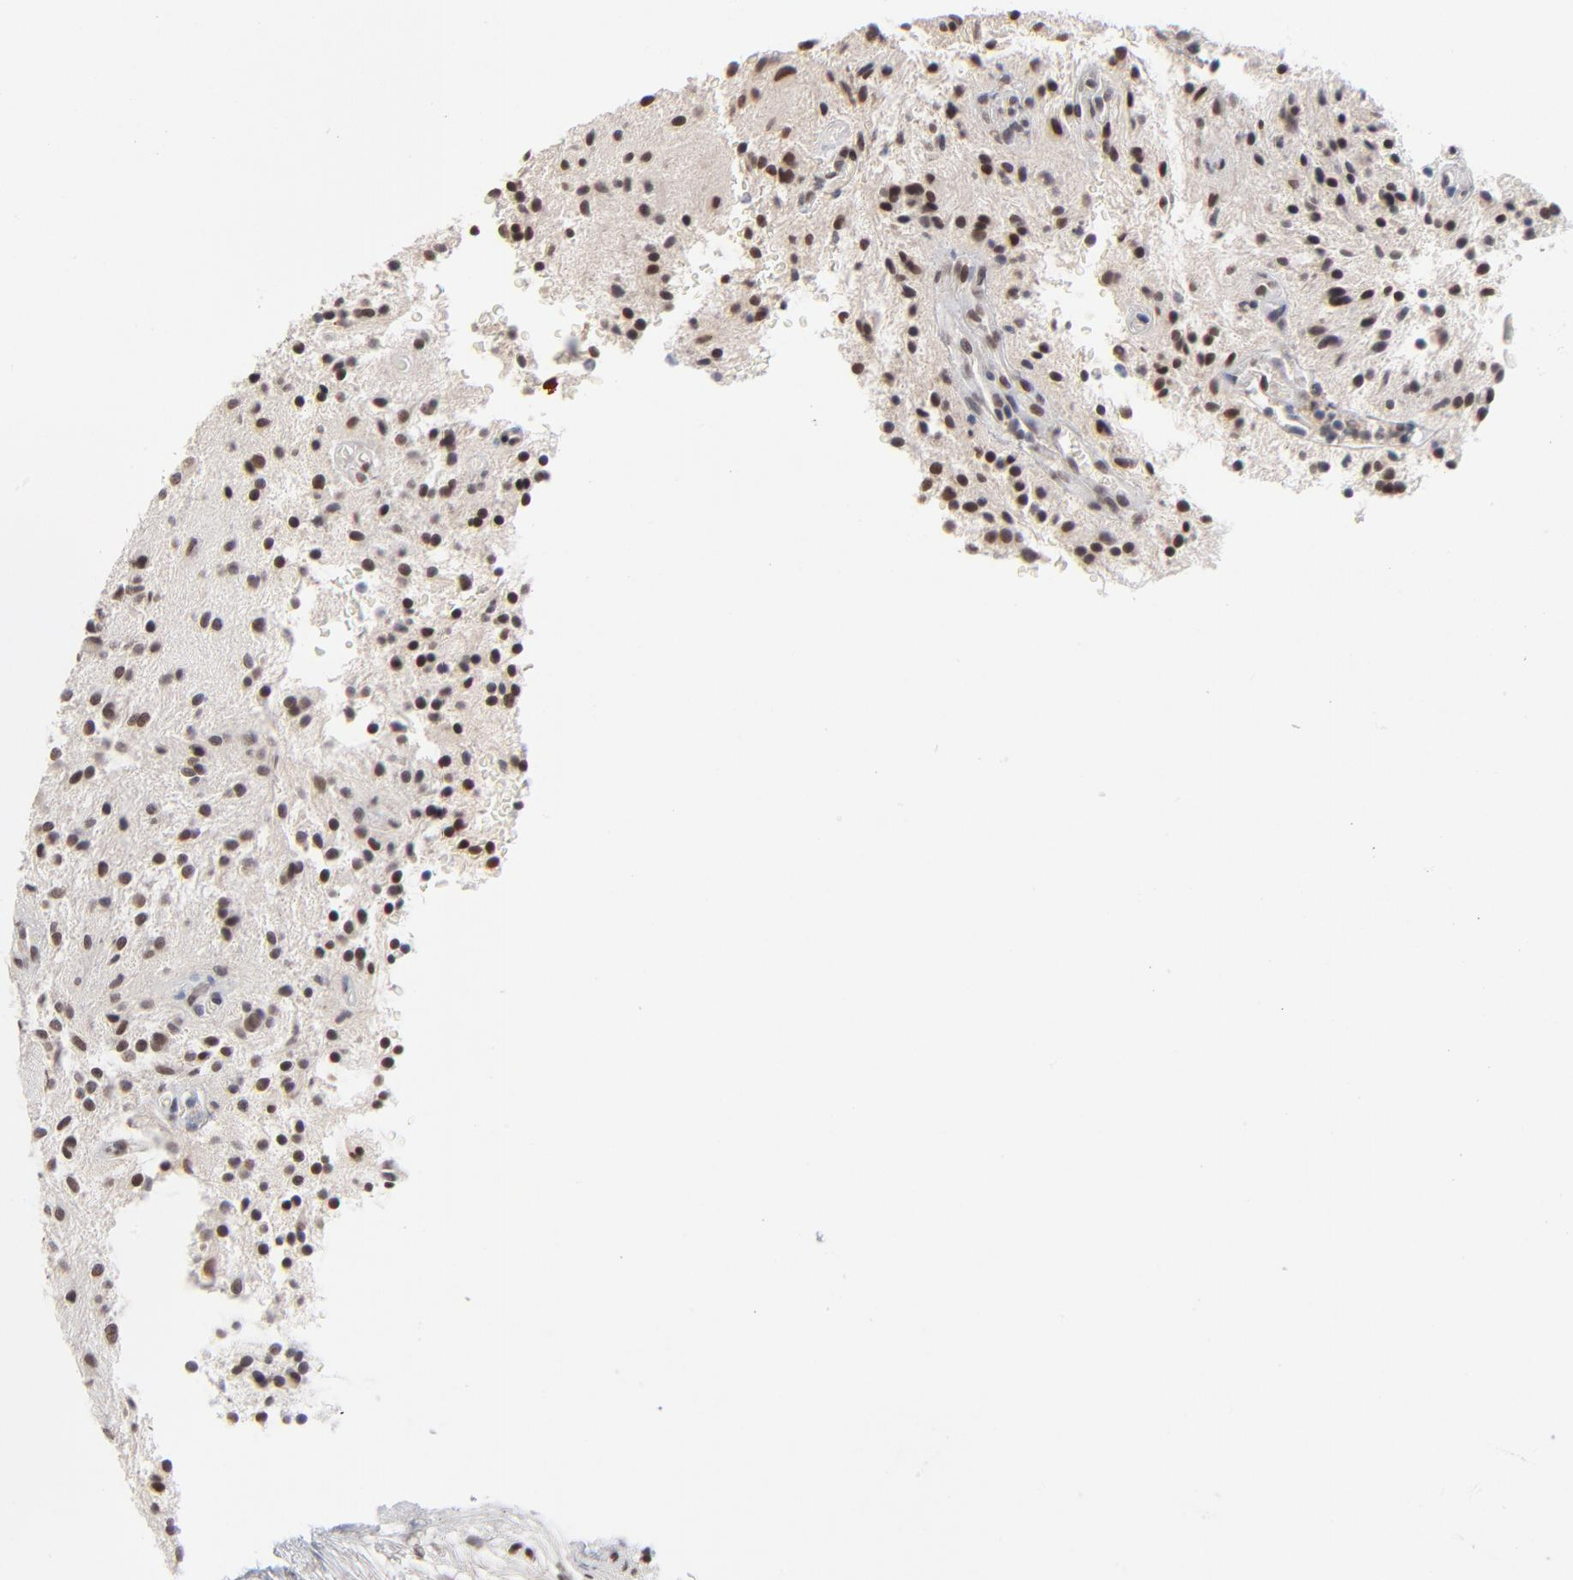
{"staining": {"intensity": "moderate", "quantity": ">75%", "location": "nuclear"}, "tissue": "glioma", "cell_type": "Tumor cells", "image_type": "cancer", "snomed": [{"axis": "morphology", "description": "Glioma, malignant, NOS"}, {"axis": "topography", "description": "Cerebellum"}], "caption": "Malignant glioma tissue demonstrates moderate nuclear expression in about >75% of tumor cells, visualized by immunohistochemistry.", "gene": "MBIP", "patient": {"sex": "female", "age": 10}}